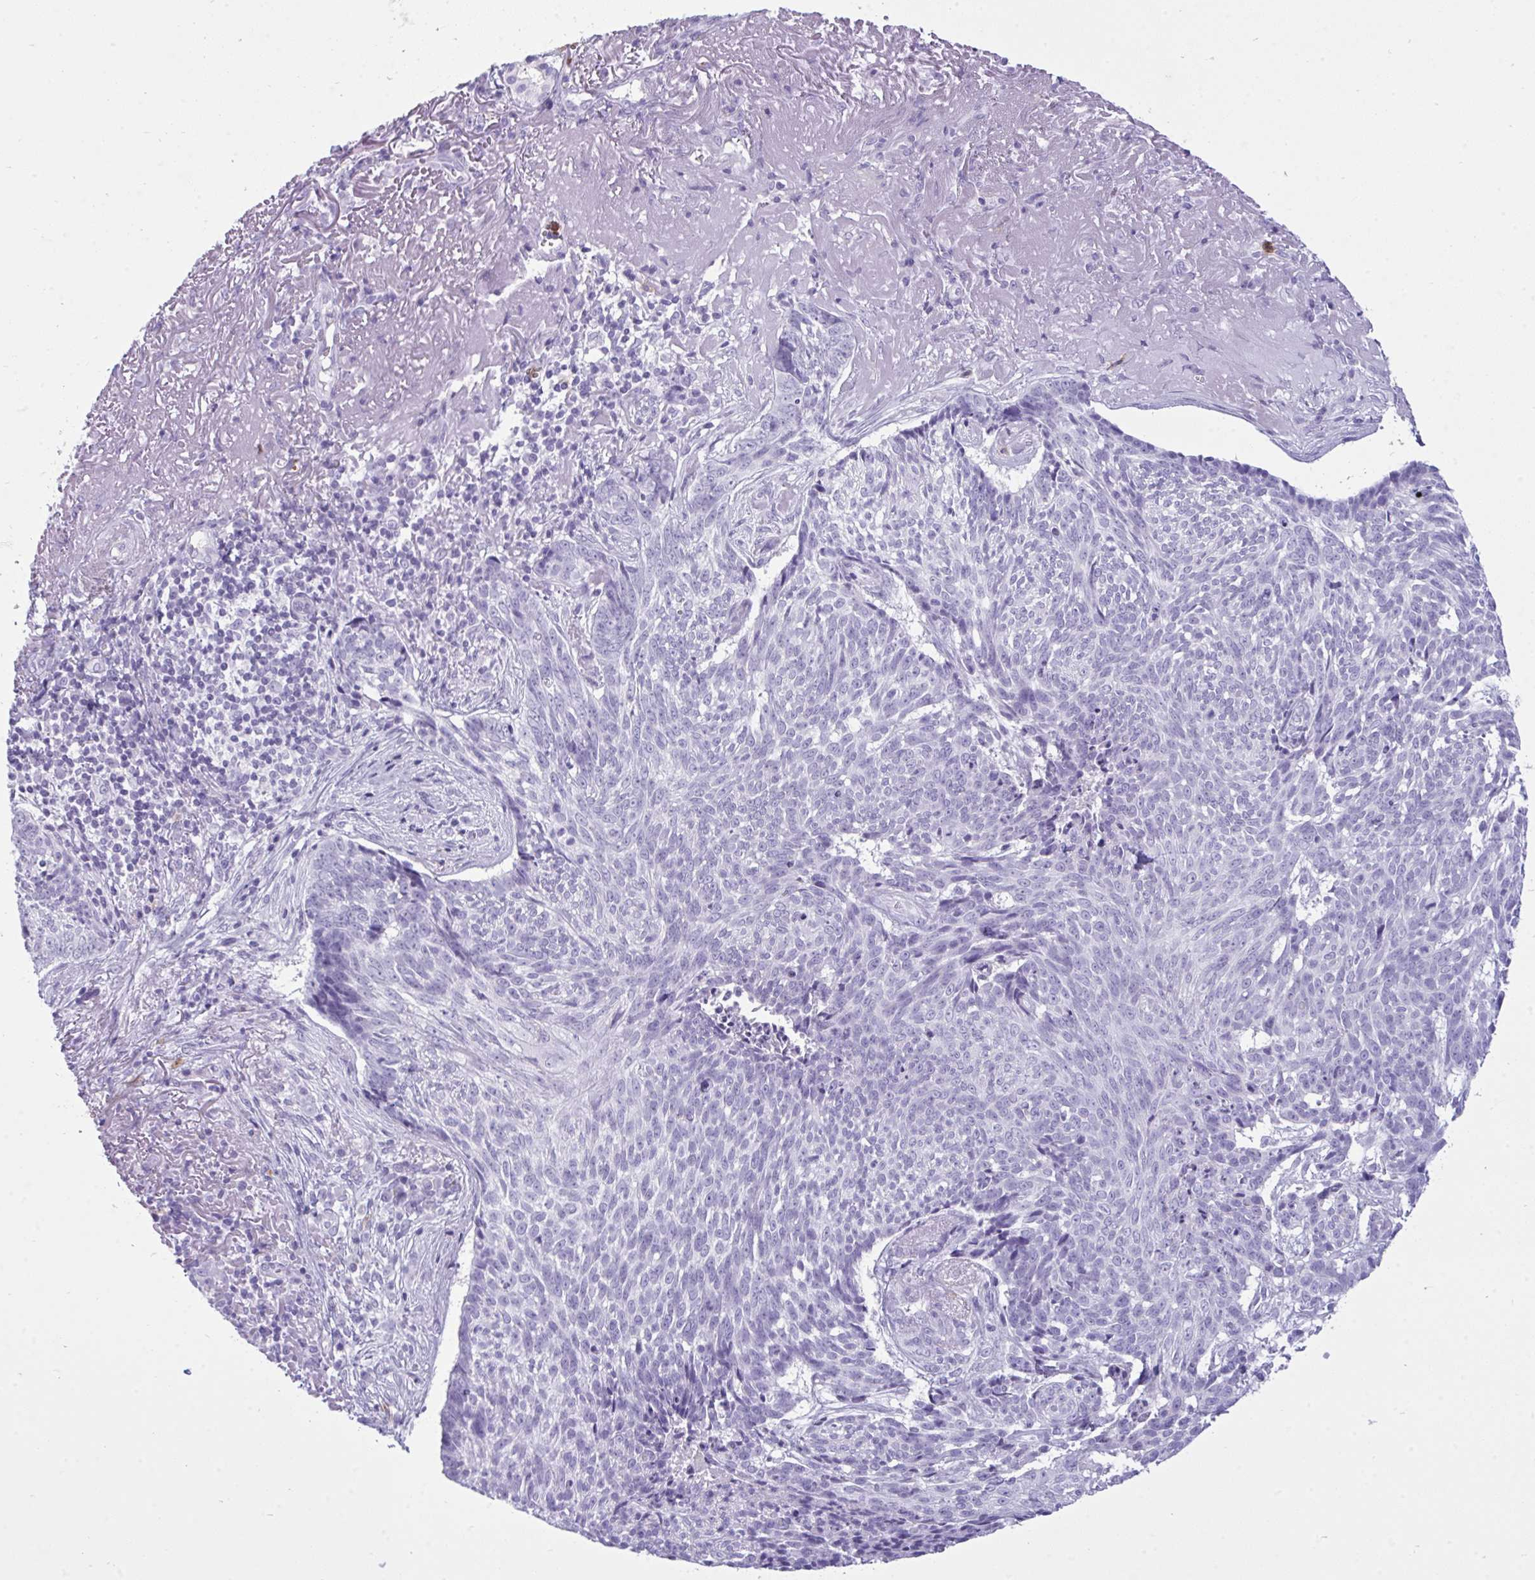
{"staining": {"intensity": "negative", "quantity": "none", "location": "none"}, "tissue": "skin cancer", "cell_type": "Tumor cells", "image_type": "cancer", "snomed": [{"axis": "morphology", "description": "Basal cell carcinoma"}, {"axis": "topography", "description": "Skin"}, {"axis": "topography", "description": "Skin of face"}], "caption": "Immunohistochemistry histopathology image of skin basal cell carcinoma stained for a protein (brown), which demonstrates no expression in tumor cells. The staining is performed using DAB (3,3'-diaminobenzidine) brown chromogen with nuclei counter-stained in using hematoxylin.", "gene": "ARHGAP42", "patient": {"sex": "female", "age": 95}}